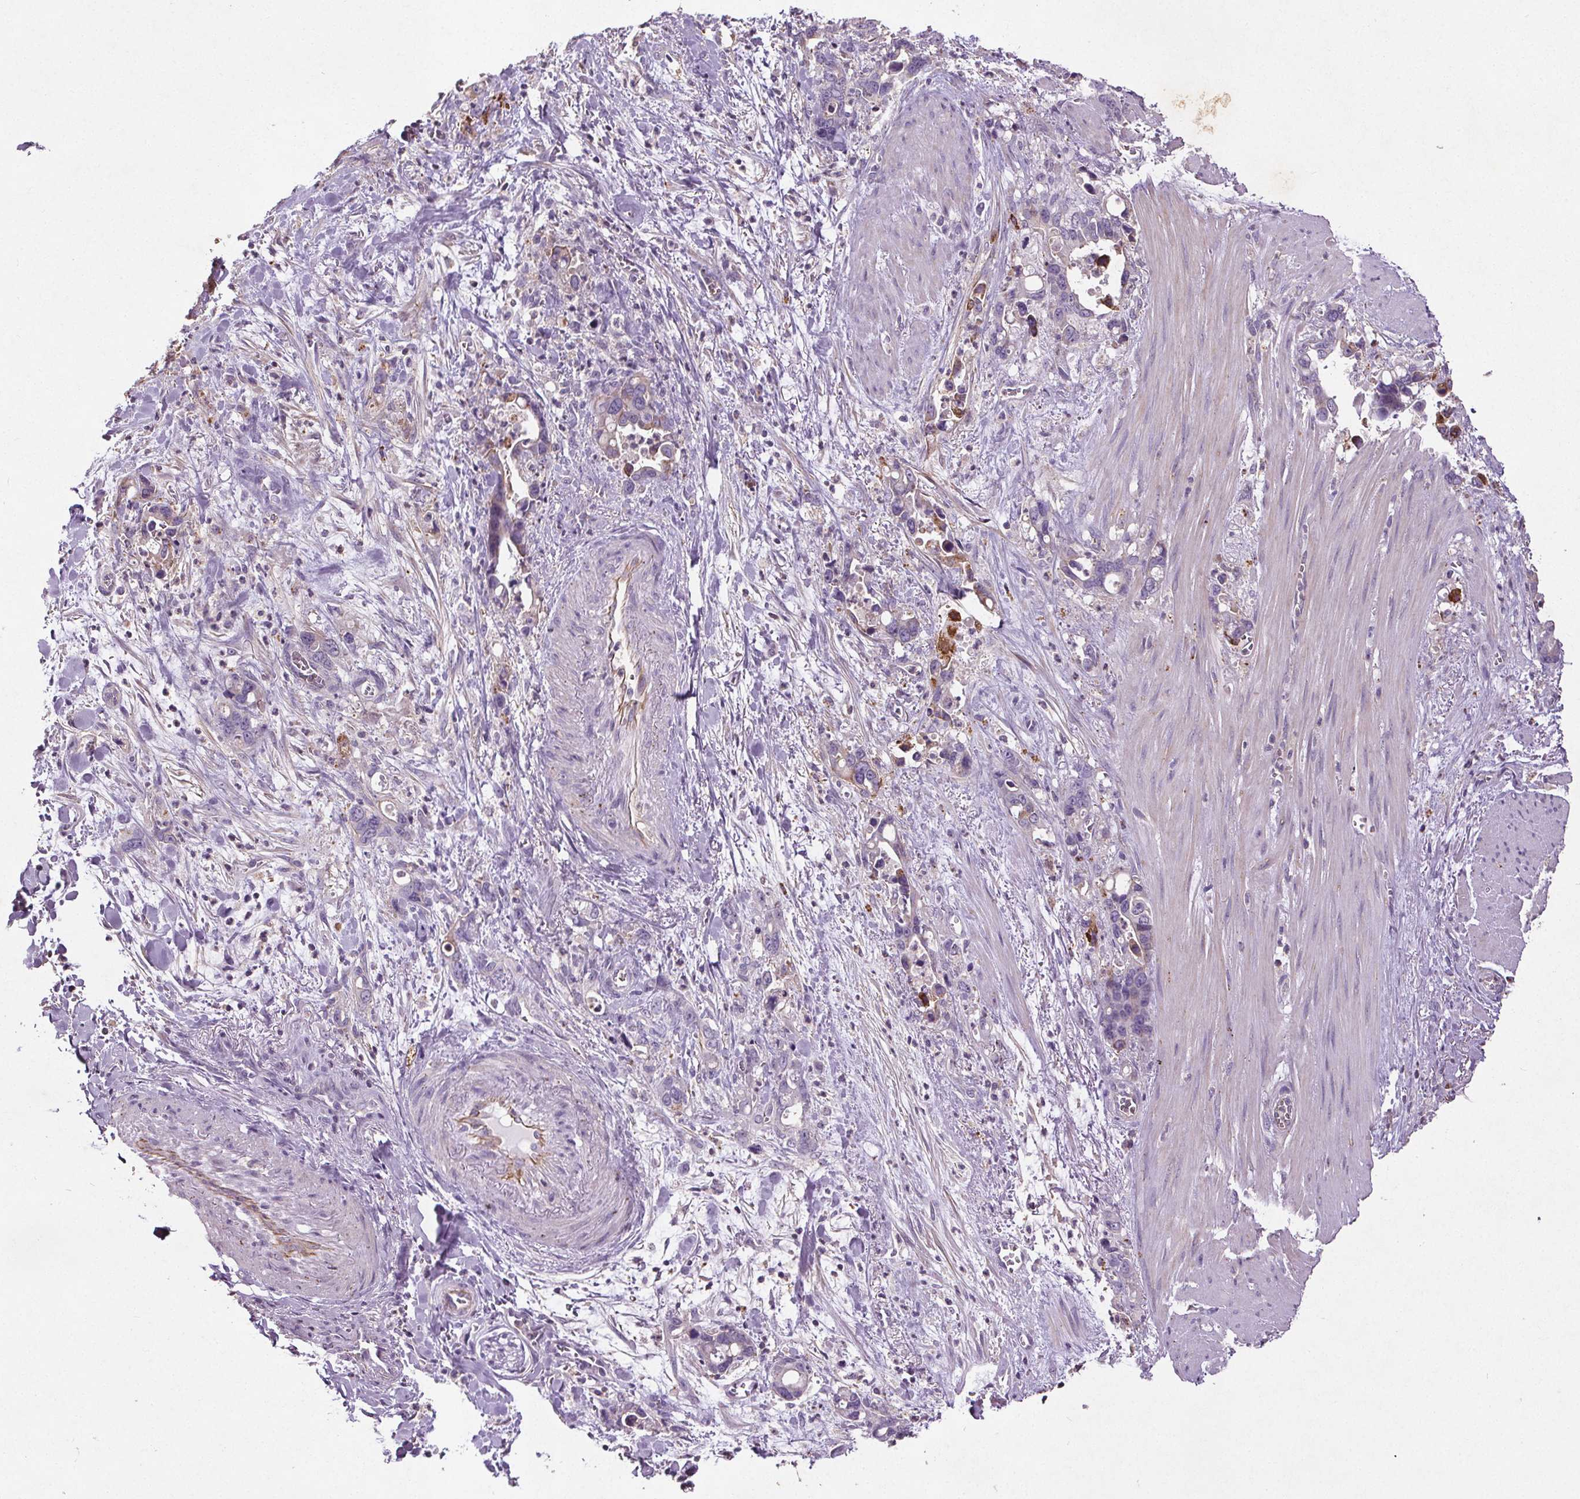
{"staining": {"intensity": "negative", "quantity": "none", "location": "none"}, "tissue": "stomach cancer", "cell_type": "Tumor cells", "image_type": "cancer", "snomed": [{"axis": "morphology", "description": "Normal tissue, NOS"}, {"axis": "morphology", "description": "Adenocarcinoma, NOS"}, {"axis": "topography", "description": "Esophagus"}, {"axis": "topography", "description": "Stomach, upper"}], "caption": "Immunohistochemical staining of adenocarcinoma (stomach) shows no significant staining in tumor cells.", "gene": "C19orf84", "patient": {"sex": "male", "age": 74}}